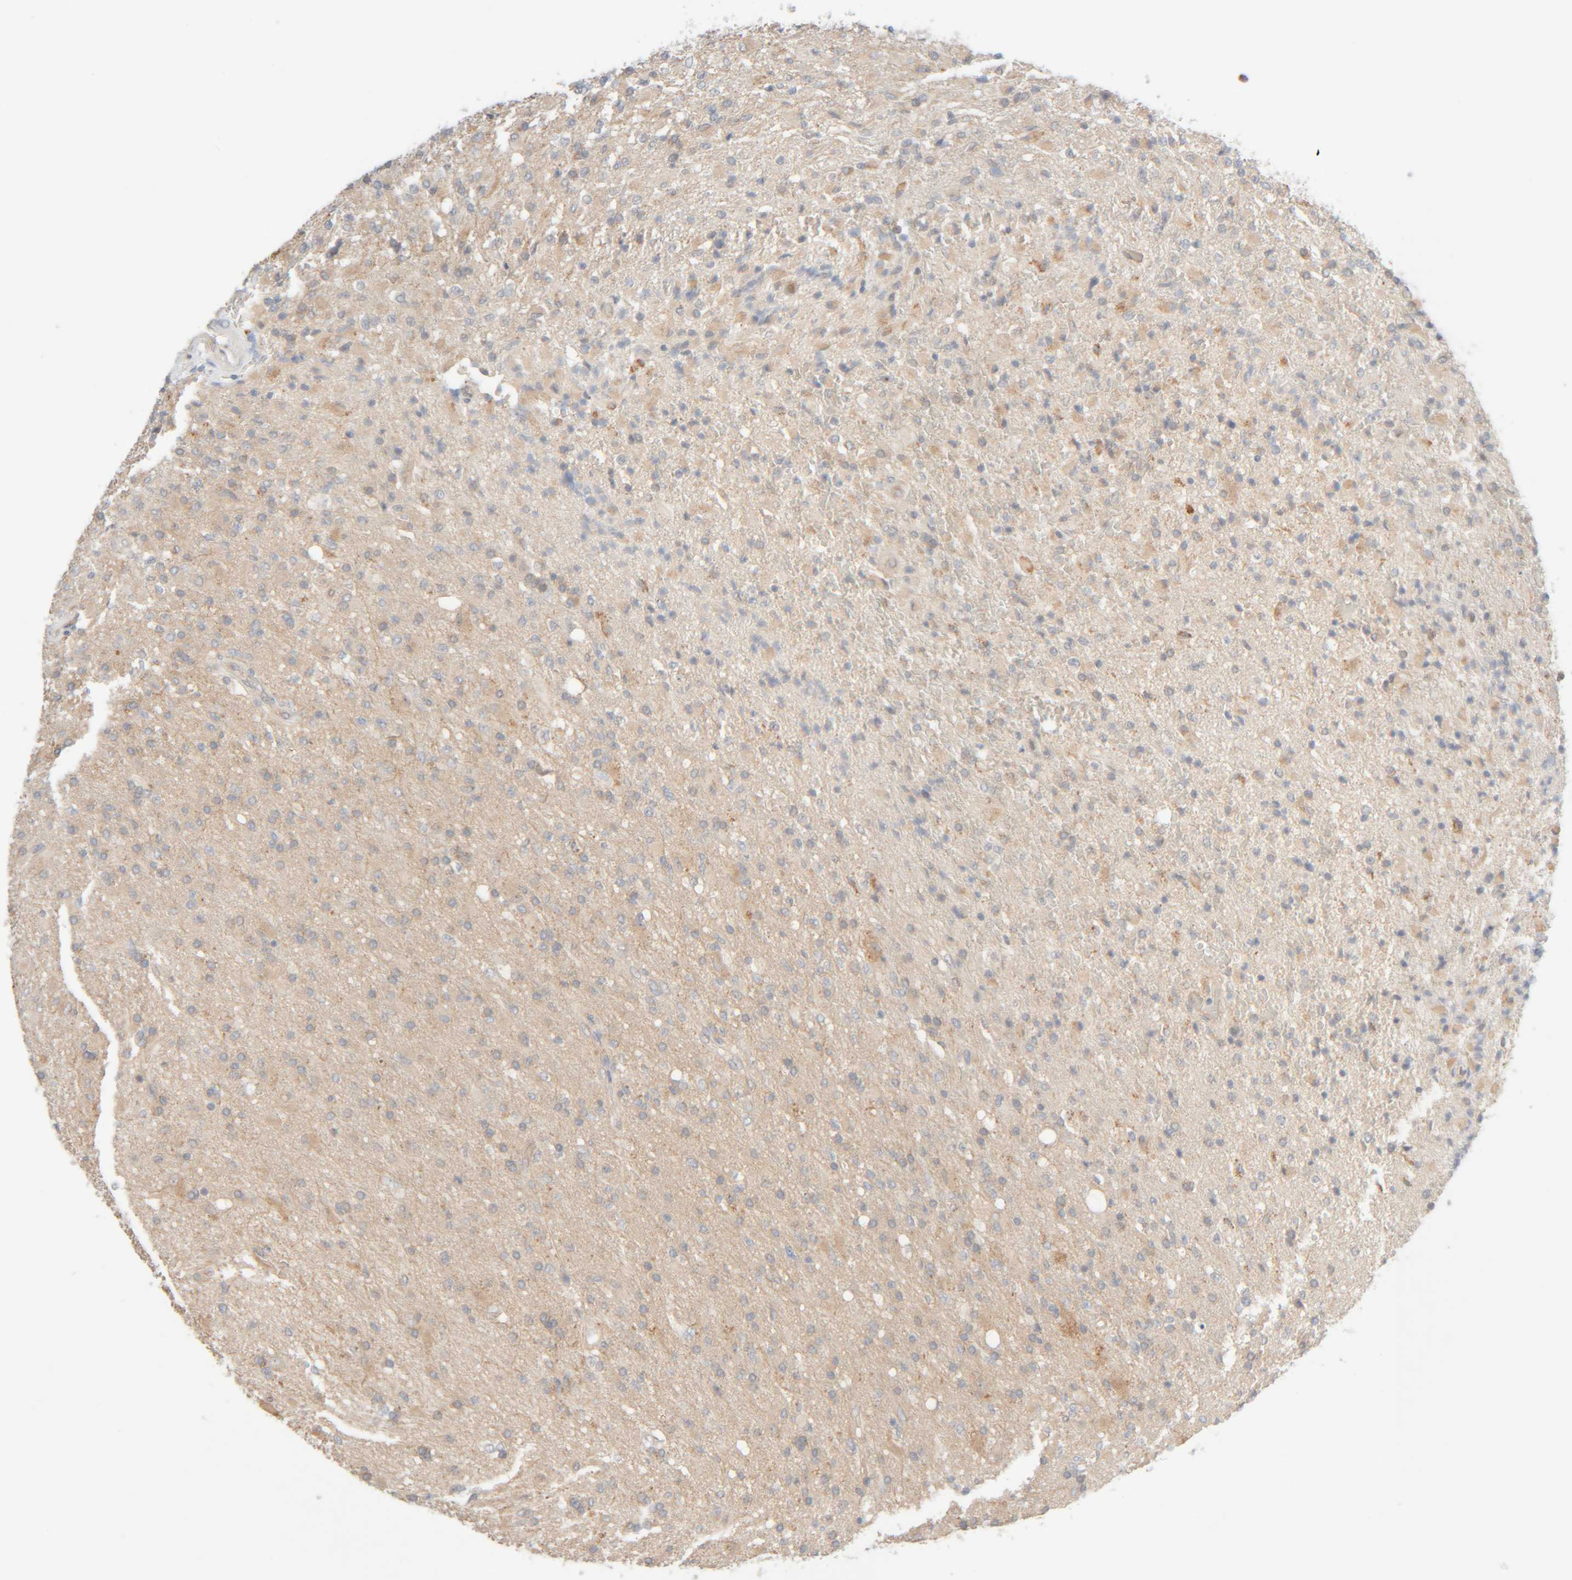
{"staining": {"intensity": "weak", "quantity": "<25%", "location": "cytoplasmic/membranous"}, "tissue": "glioma", "cell_type": "Tumor cells", "image_type": "cancer", "snomed": [{"axis": "morphology", "description": "Glioma, malignant, High grade"}, {"axis": "topography", "description": "Brain"}], "caption": "Tumor cells show no significant expression in glioma.", "gene": "CHKA", "patient": {"sex": "male", "age": 71}}